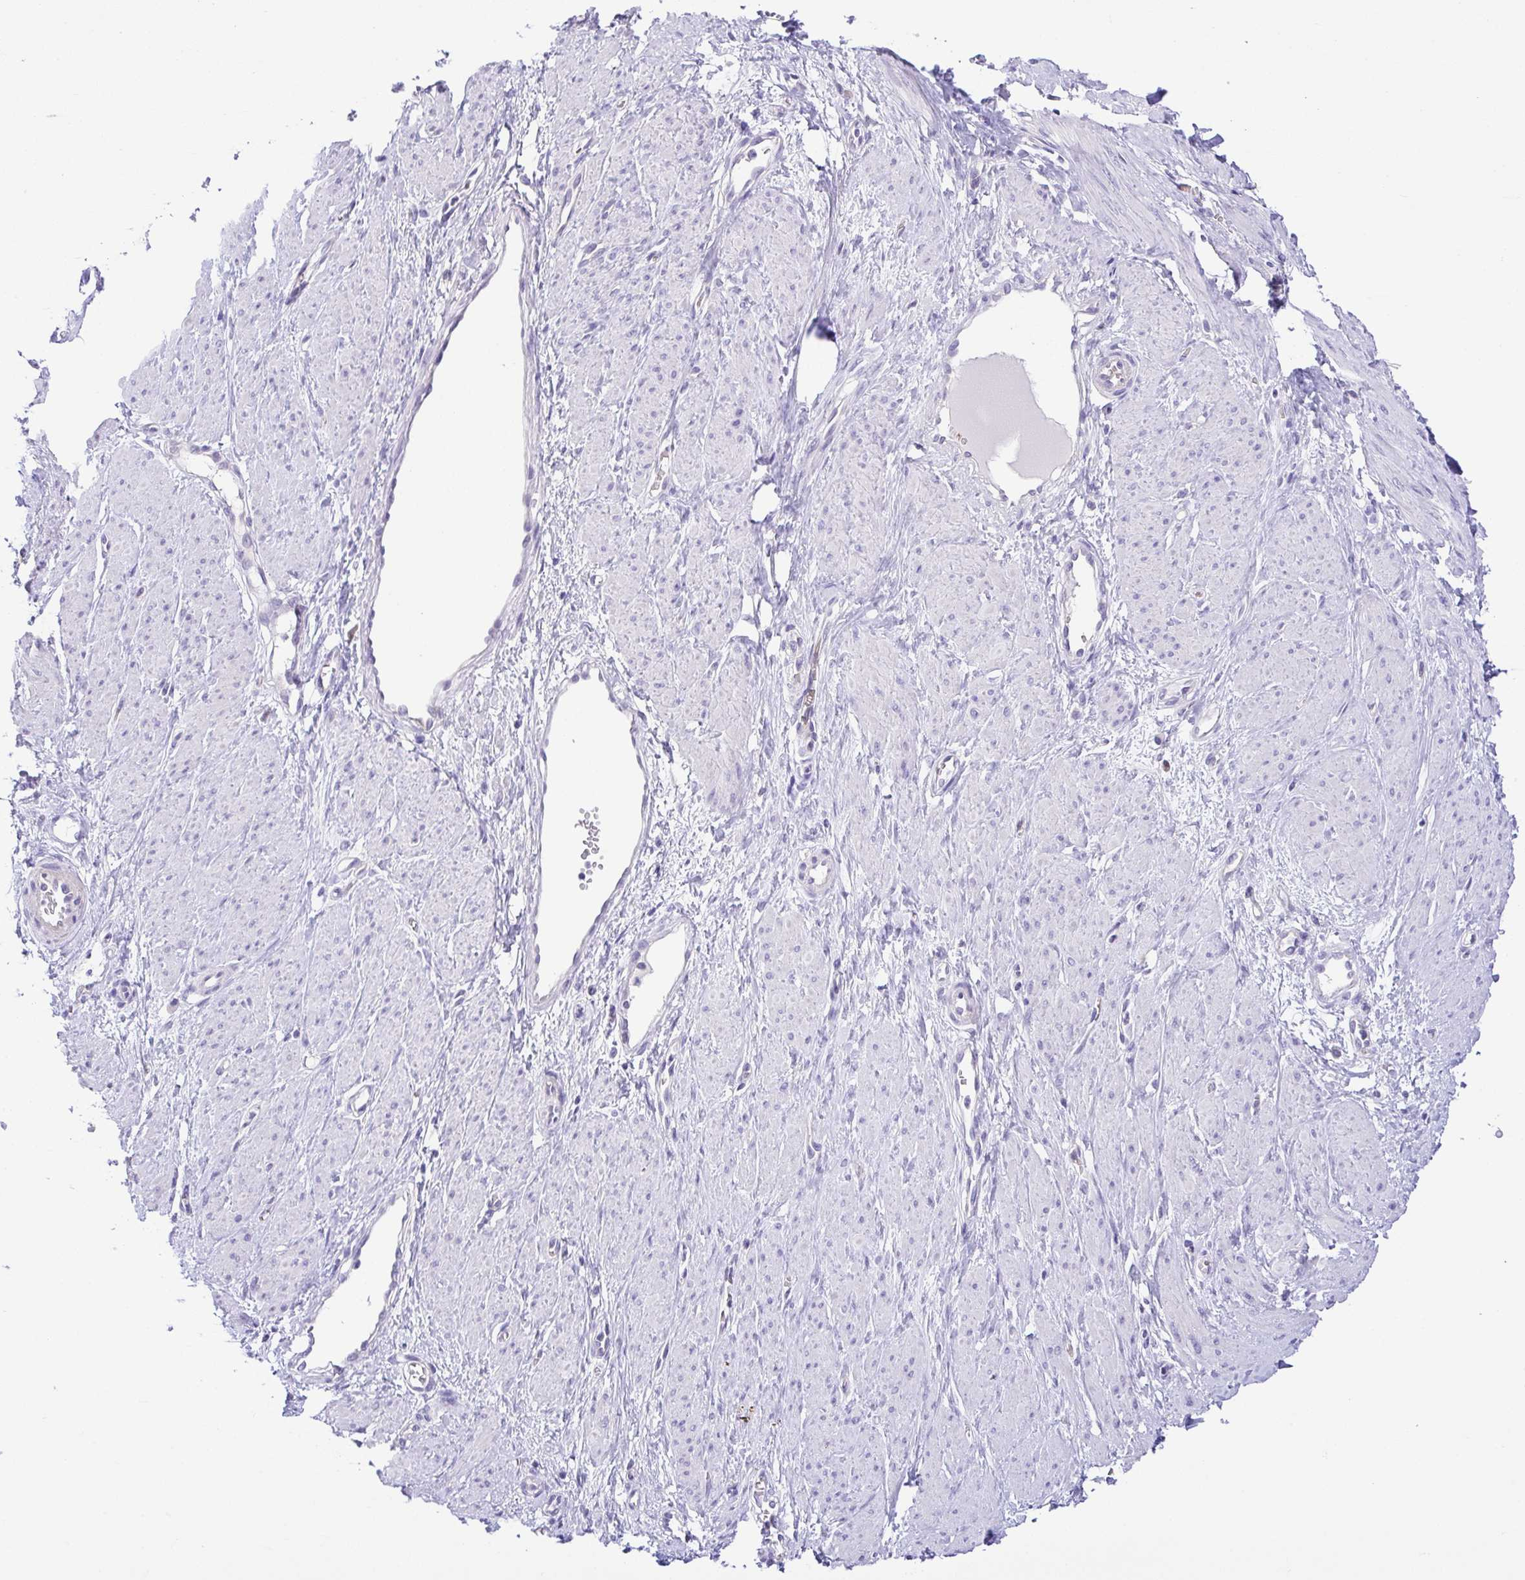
{"staining": {"intensity": "negative", "quantity": "none", "location": "none"}, "tissue": "smooth muscle", "cell_type": "Smooth muscle cells", "image_type": "normal", "snomed": [{"axis": "morphology", "description": "Normal tissue, NOS"}, {"axis": "topography", "description": "Smooth muscle"}, {"axis": "topography", "description": "Uterus"}], "caption": "Photomicrograph shows no protein positivity in smooth muscle cells of benign smooth muscle. The staining is performed using DAB brown chromogen with nuclei counter-stained in using hematoxylin.", "gene": "EPB42", "patient": {"sex": "female", "age": 39}}